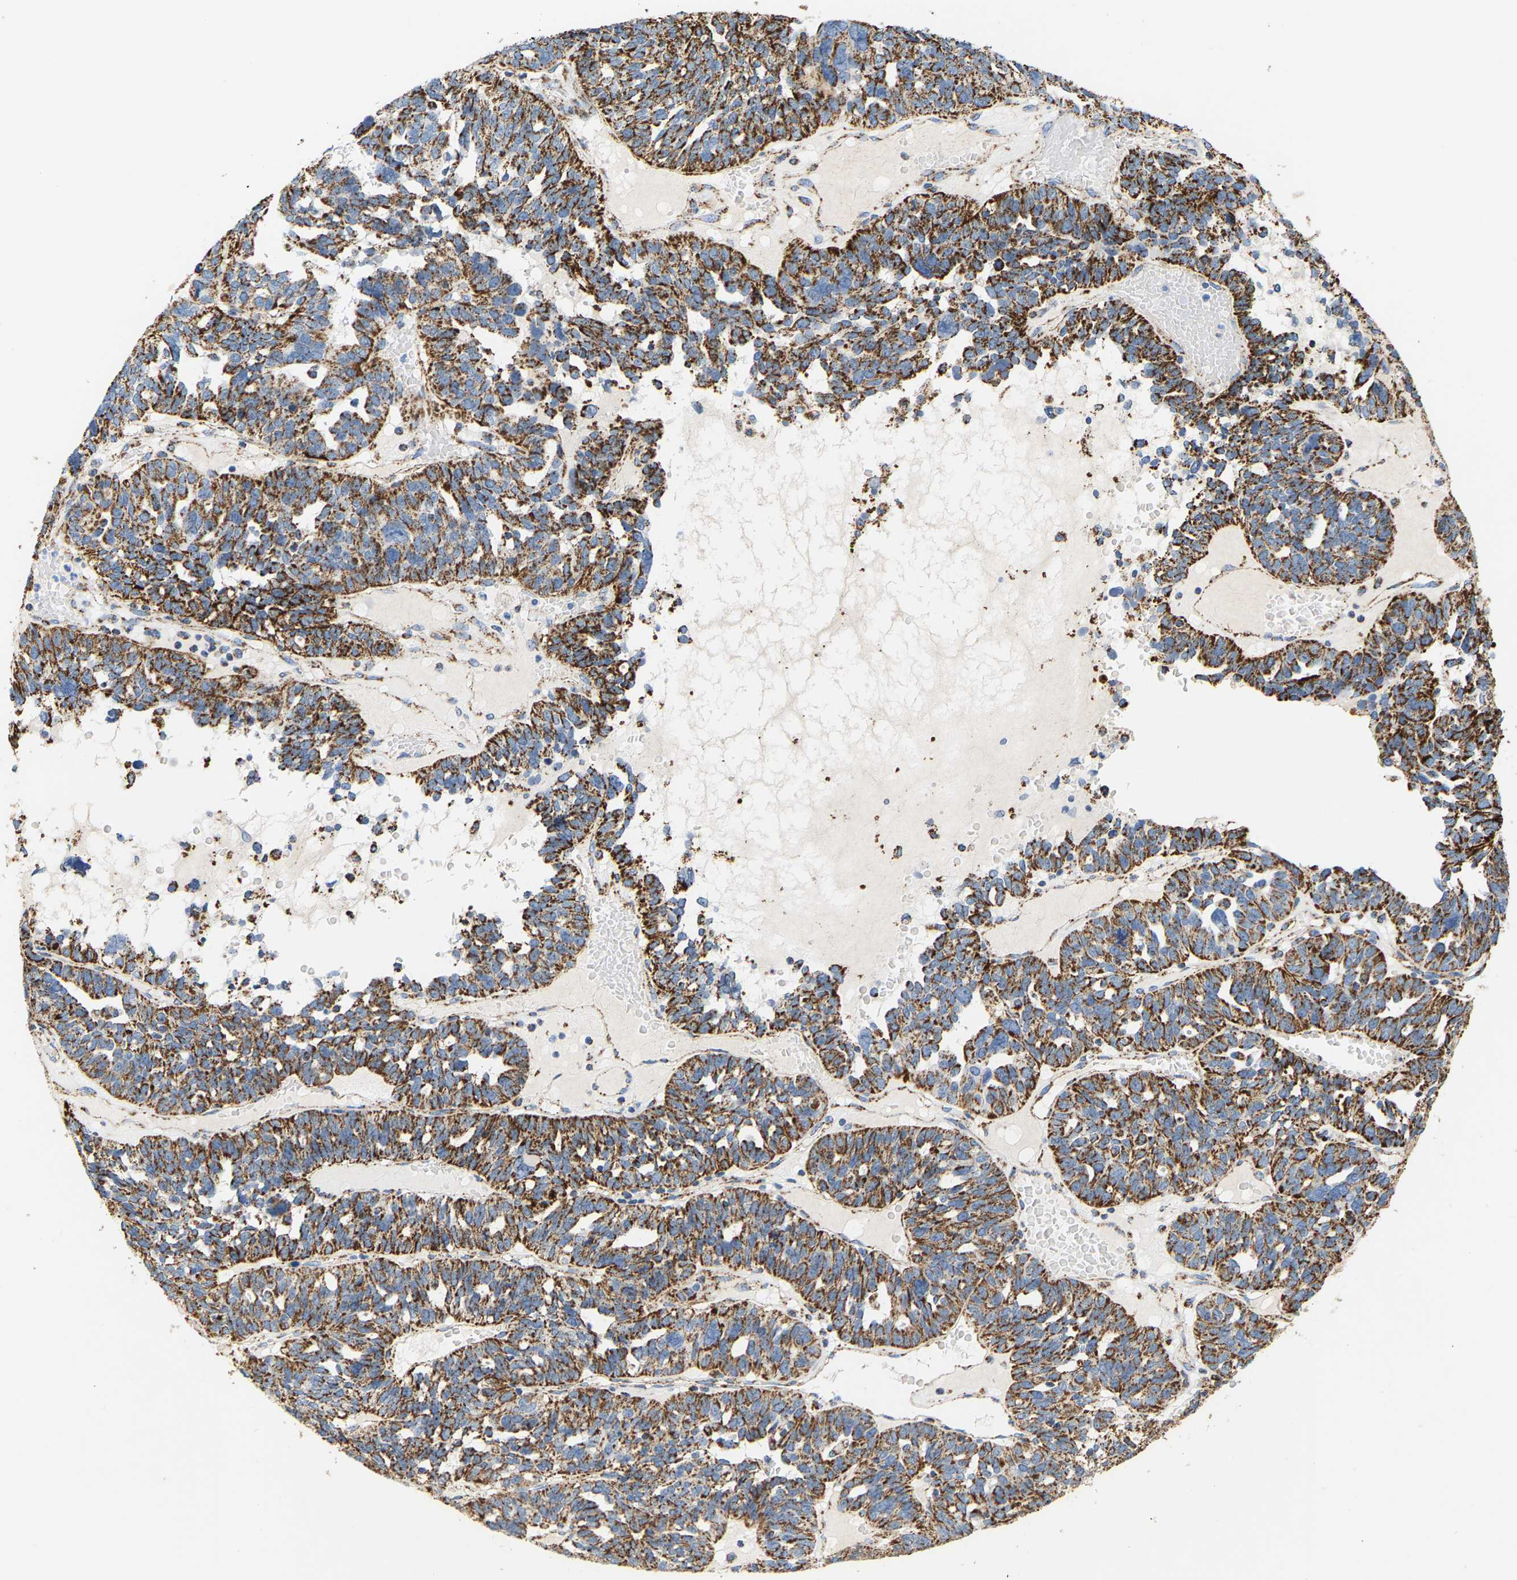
{"staining": {"intensity": "strong", "quantity": ">75%", "location": "cytoplasmic/membranous"}, "tissue": "ovarian cancer", "cell_type": "Tumor cells", "image_type": "cancer", "snomed": [{"axis": "morphology", "description": "Cystadenocarcinoma, serous, NOS"}, {"axis": "topography", "description": "Ovary"}], "caption": "Protein analysis of serous cystadenocarcinoma (ovarian) tissue shows strong cytoplasmic/membranous expression in about >75% of tumor cells.", "gene": "SHMT2", "patient": {"sex": "female", "age": 59}}